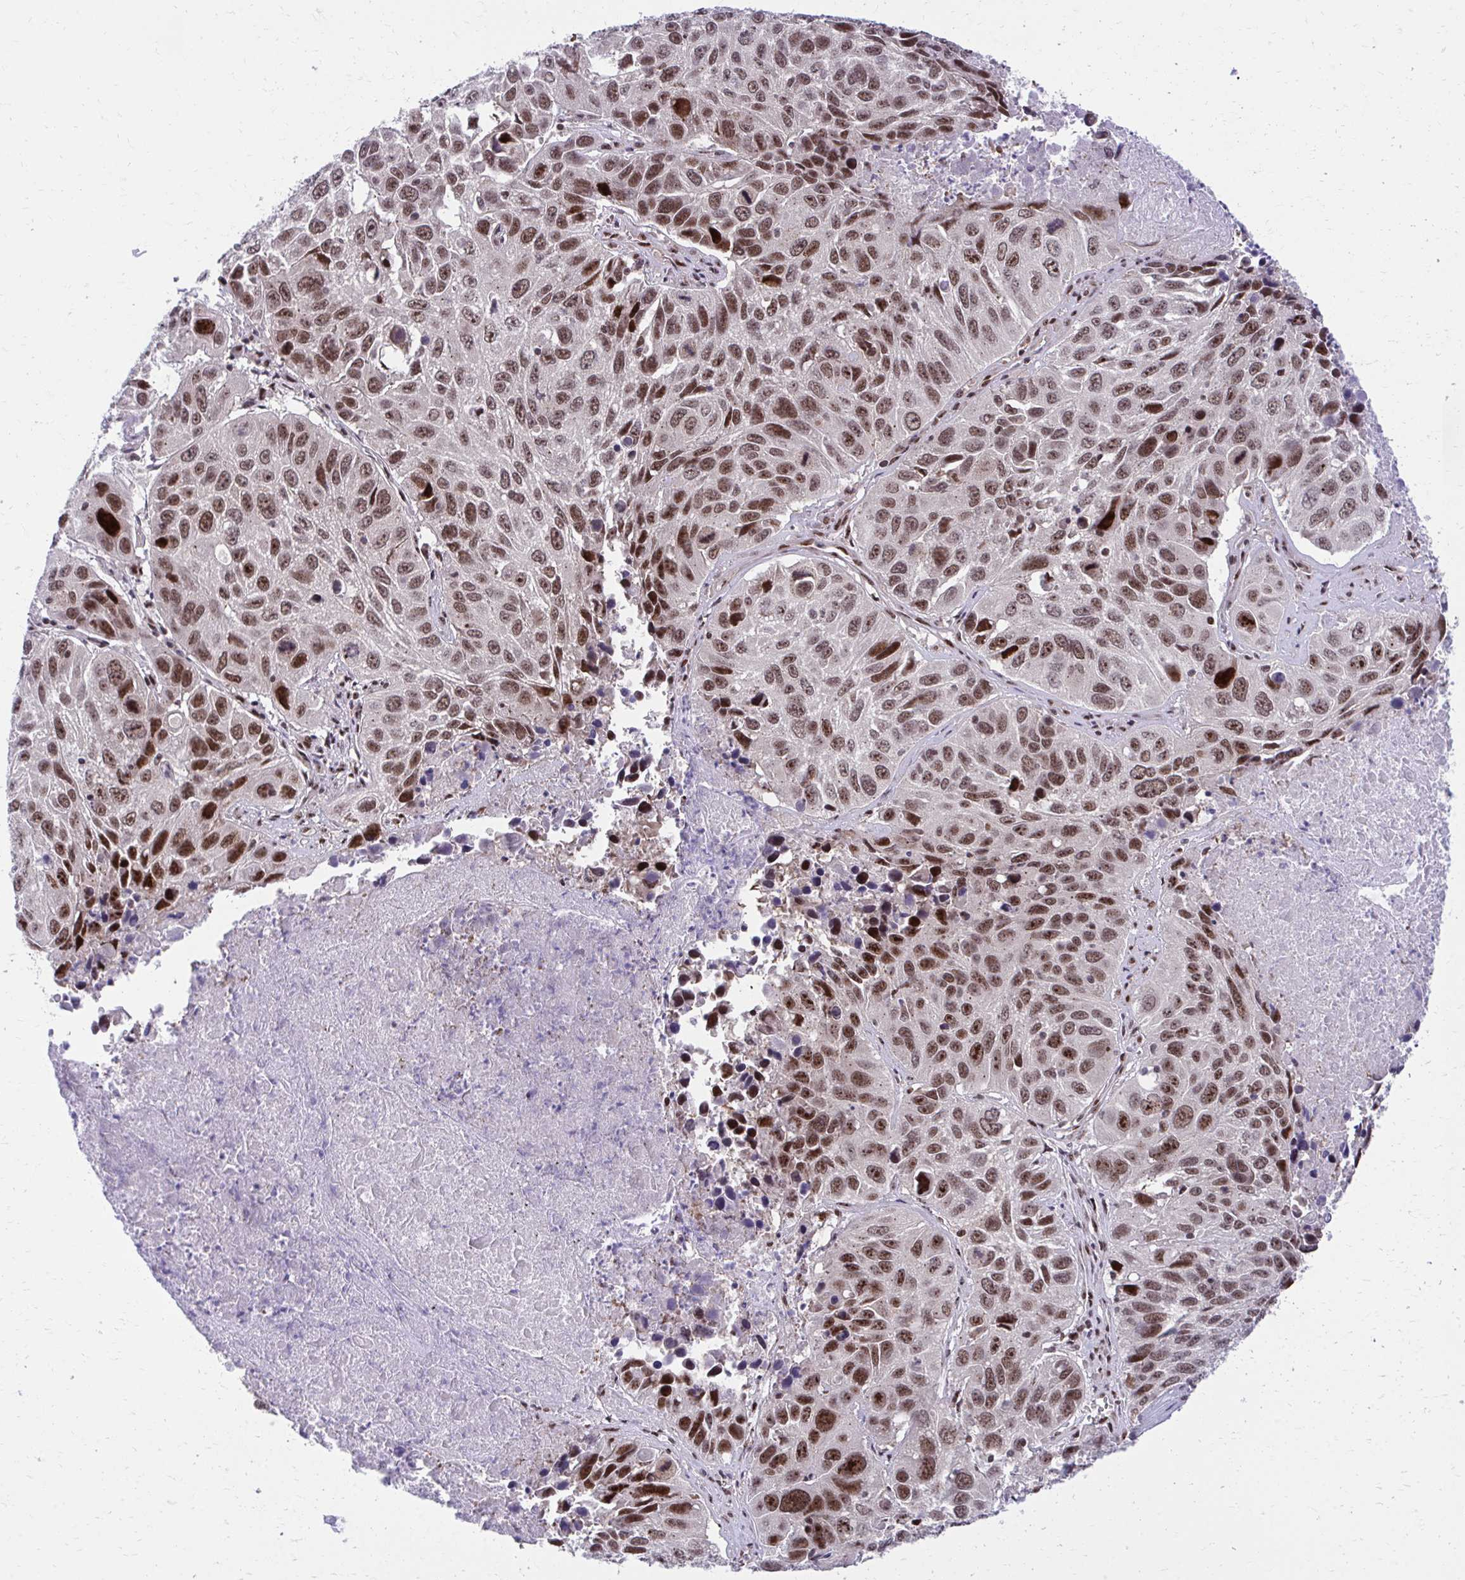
{"staining": {"intensity": "moderate", "quantity": ">75%", "location": "nuclear"}, "tissue": "lung cancer", "cell_type": "Tumor cells", "image_type": "cancer", "snomed": [{"axis": "morphology", "description": "Squamous cell carcinoma, NOS"}, {"axis": "topography", "description": "Lung"}], "caption": "Protein staining displays moderate nuclear expression in about >75% of tumor cells in squamous cell carcinoma (lung).", "gene": "HOXA4", "patient": {"sex": "female", "age": 61}}